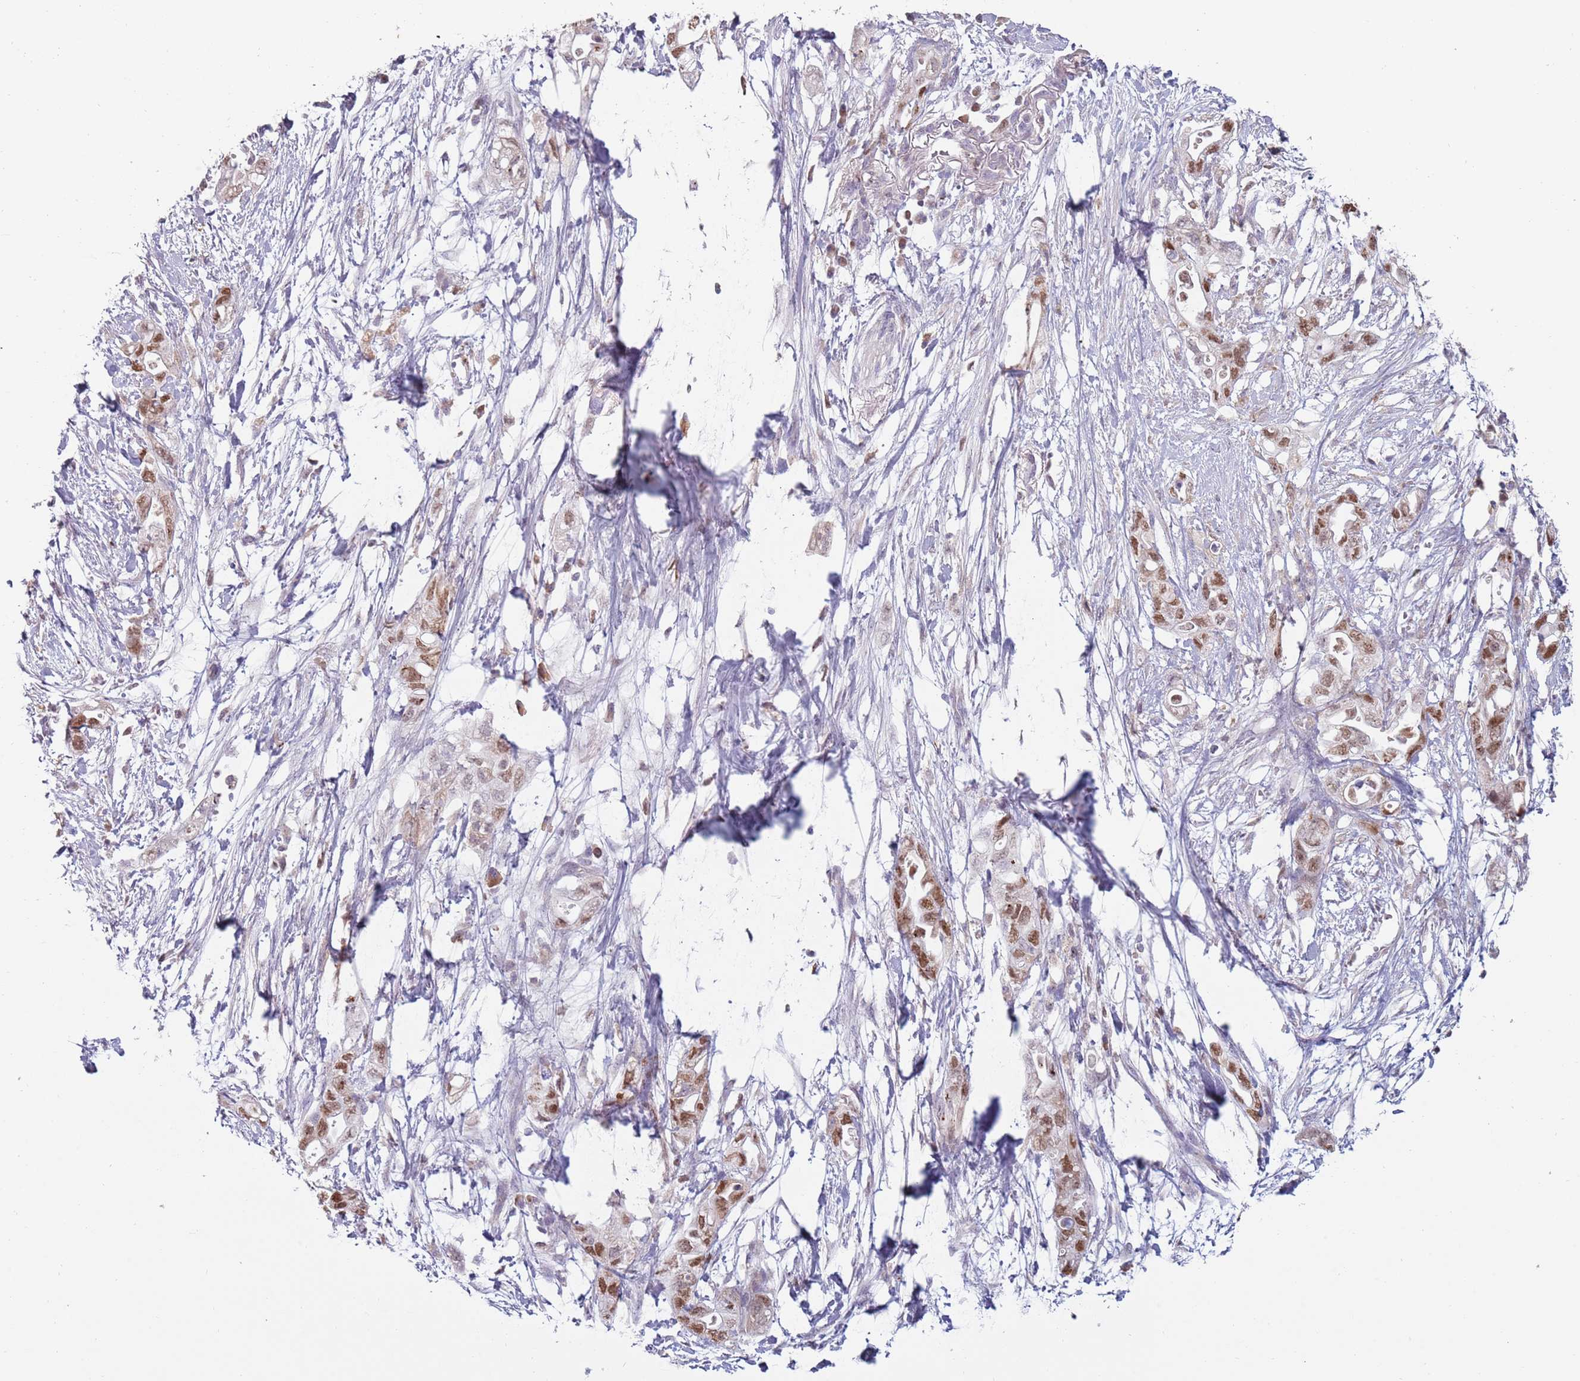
{"staining": {"intensity": "moderate", "quantity": ">75%", "location": "nuclear"}, "tissue": "pancreatic cancer", "cell_type": "Tumor cells", "image_type": "cancer", "snomed": [{"axis": "morphology", "description": "Adenocarcinoma, NOS"}, {"axis": "topography", "description": "Pancreas"}], "caption": "Immunohistochemistry image of neoplastic tissue: human pancreatic cancer (adenocarcinoma) stained using immunohistochemistry (IHC) demonstrates medium levels of moderate protein expression localized specifically in the nuclear of tumor cells, appearing as a nuclear brown color.", "gene": "SYS1", "patient": {"sex": "female", "age": 72}}